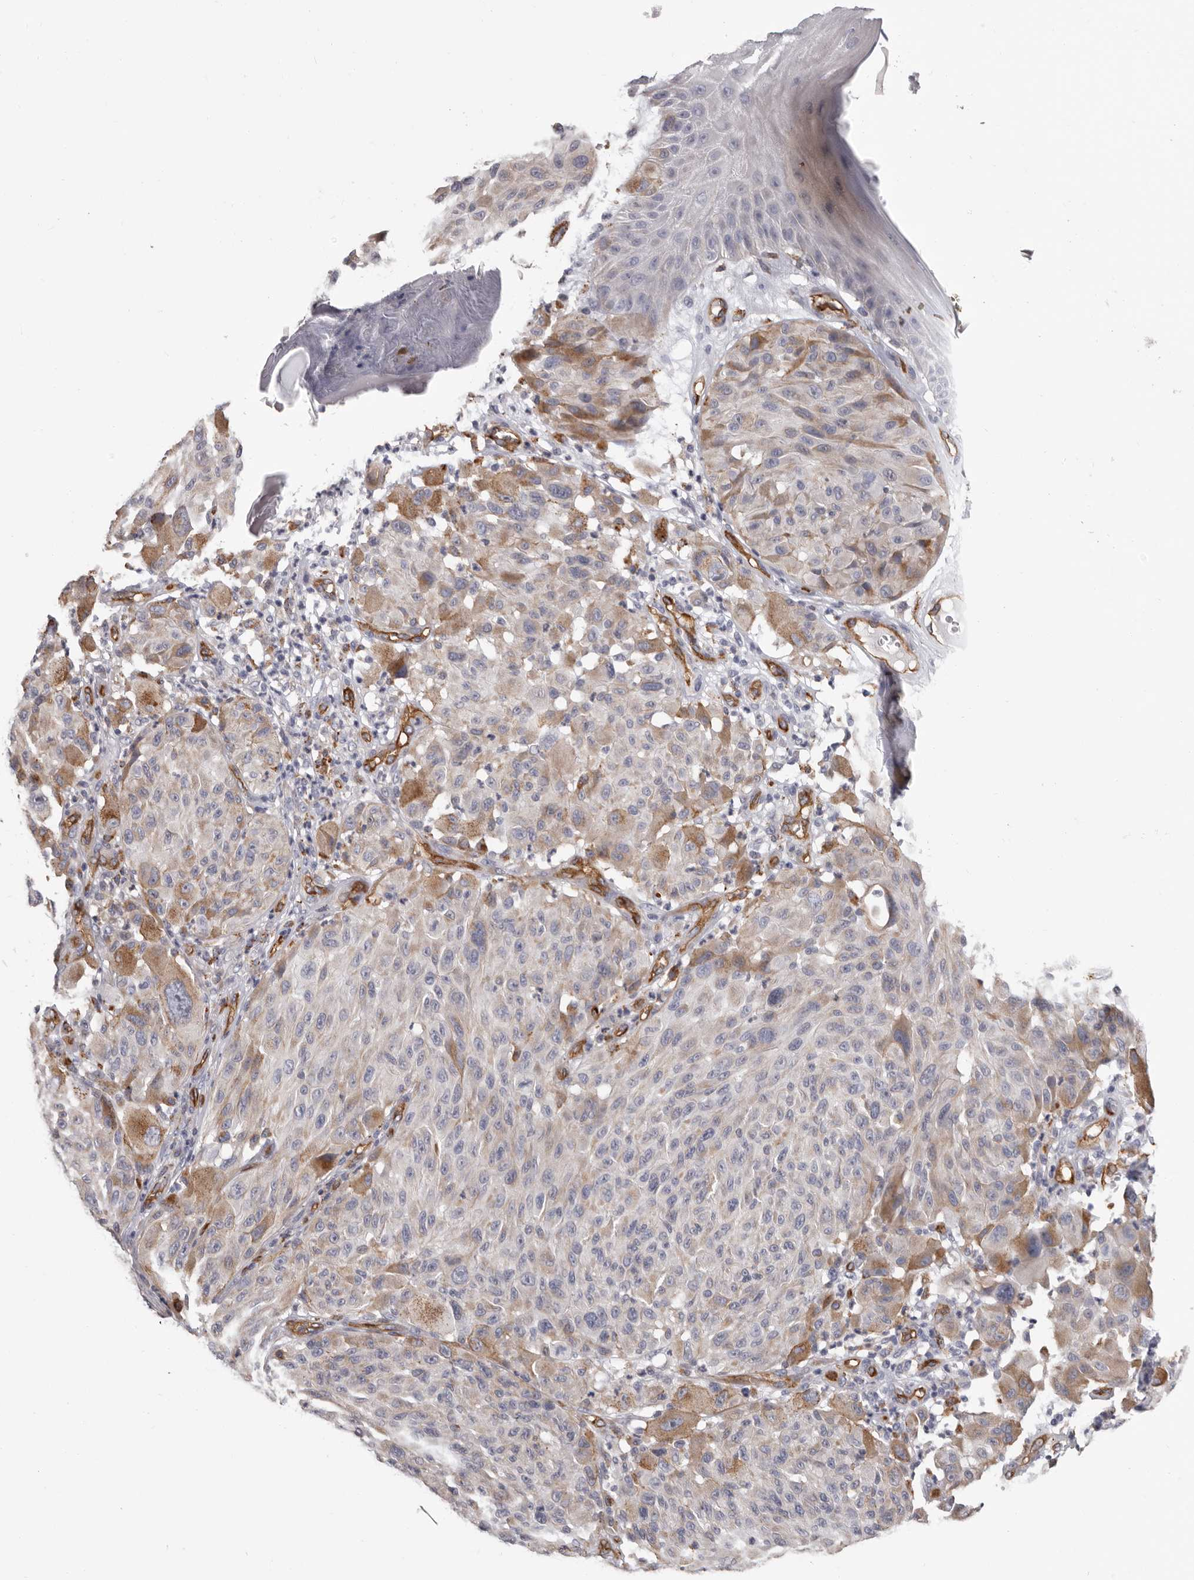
{"staining": {"intensity": "moderate", "quantity": "<25%", "location": "cytoplasmic/membranous"}, "tissue": "melanoma", "cell_type": "Tumor cells", "image_type": "cancer", "snomed": [{"axis": "morphology", "description": "Malignant melanoma, NOS"}, {"axis": "topography", "description": "Skin"}], "caption": "This histopathology image displays malignant melanoma stained with IHC to label a protein in brown. The cytoplasmic/membranous of tumor cells show moderate positivity for the protein. Nuclei are counter-stained blue.", "gene": "ADGRL4", "patient": {"sex": "male", "age": 83}}